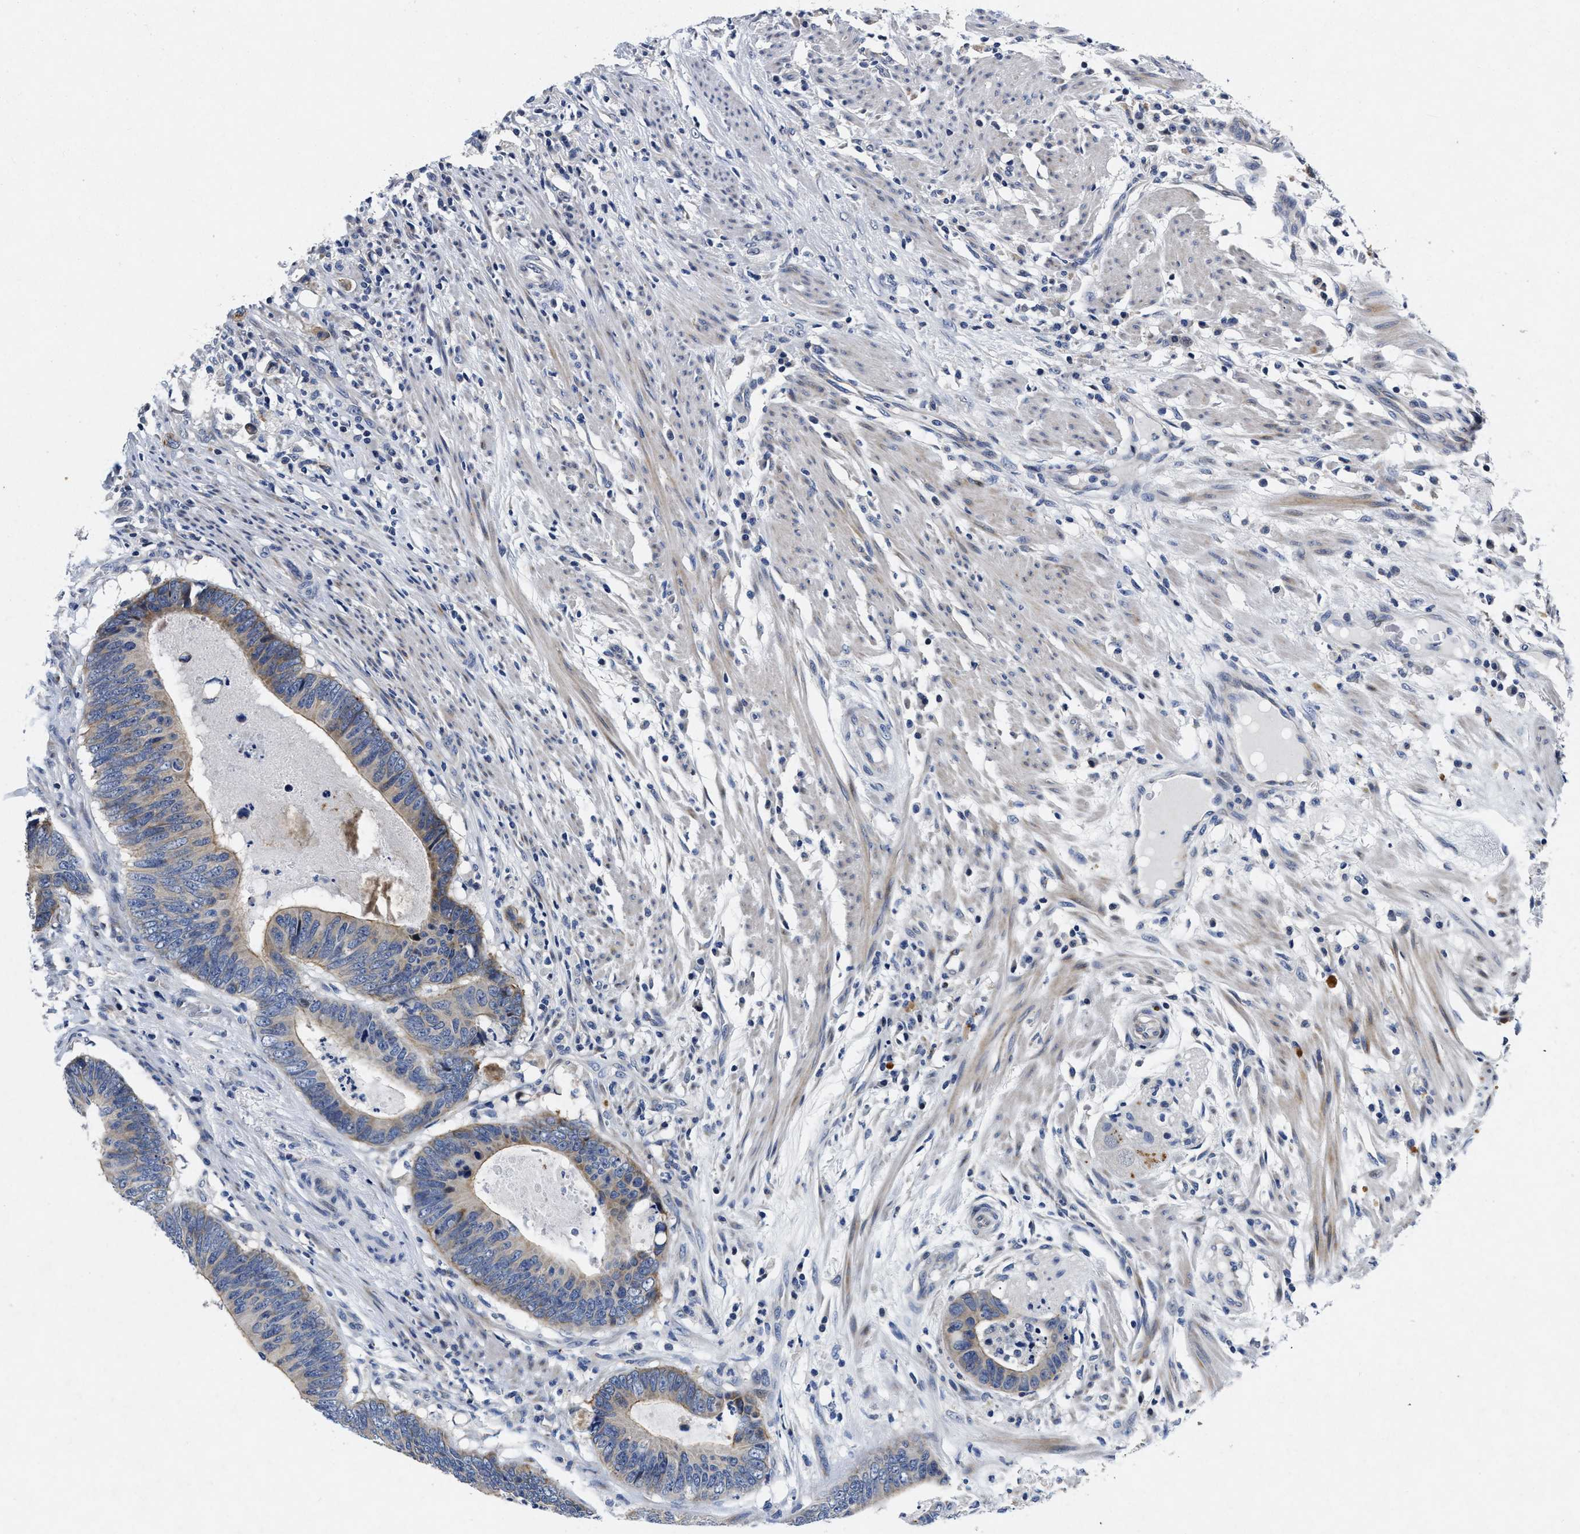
{"staining": {"intensity": "moderate", "quantity": "25%-75%", "location": "cytoplasmic/membranous"}, "tissue": "colorectal cancer", "cell_type": "Tumor cells", "image_type": "cancer", "snomed": [{"axis": "morphology", "description": "Adenocarcinoma, NOS"}, {"axis": "topography", "description": "Colon"}], "caption": "This is a histology image of IHC staining of adenocarcinoma (colorectal), which shows moderate expression in the cytoplasmic/membranous of tumor cells.", "gene": "LAD1", "patient": {"sex": "male", "age": 56}}